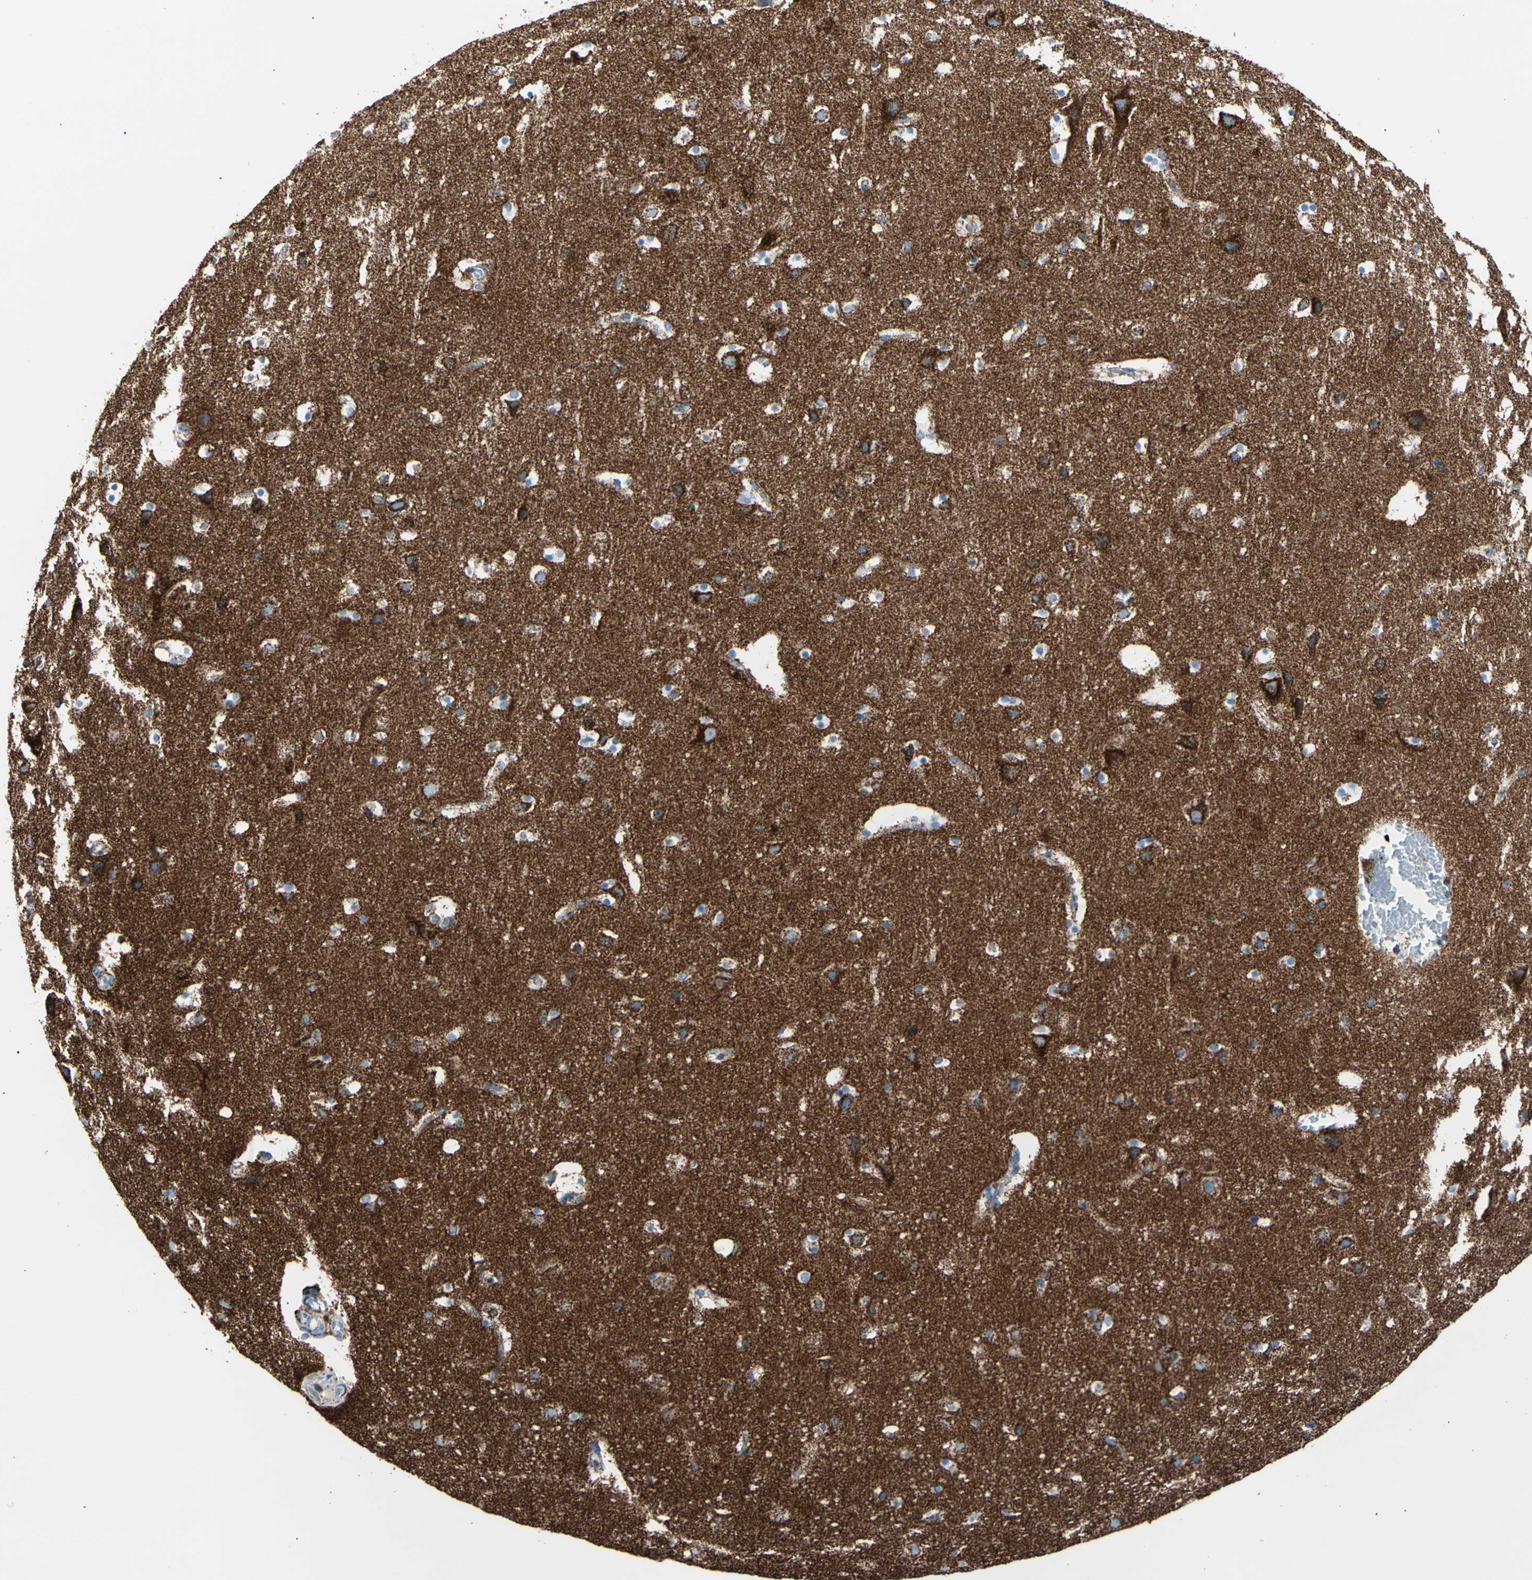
{"staining": {"intensity": "negative", "quantity": "none", "location": "none"}, "tissue": "cerebral cortex", "cell_type": "Endothelial cells", "image_type": "normal", "snomed": [{"axis": "morphology", "description": "Normal tissue, NOS"}, {"axis": "topography", "description": "Cerebral cortex"}], "caption": "IHC of unremarkable cerebral cortex displays no positivity in endothelial cells.", "gene": "HK1", "patient": {"sex": "male", "age": 45}}